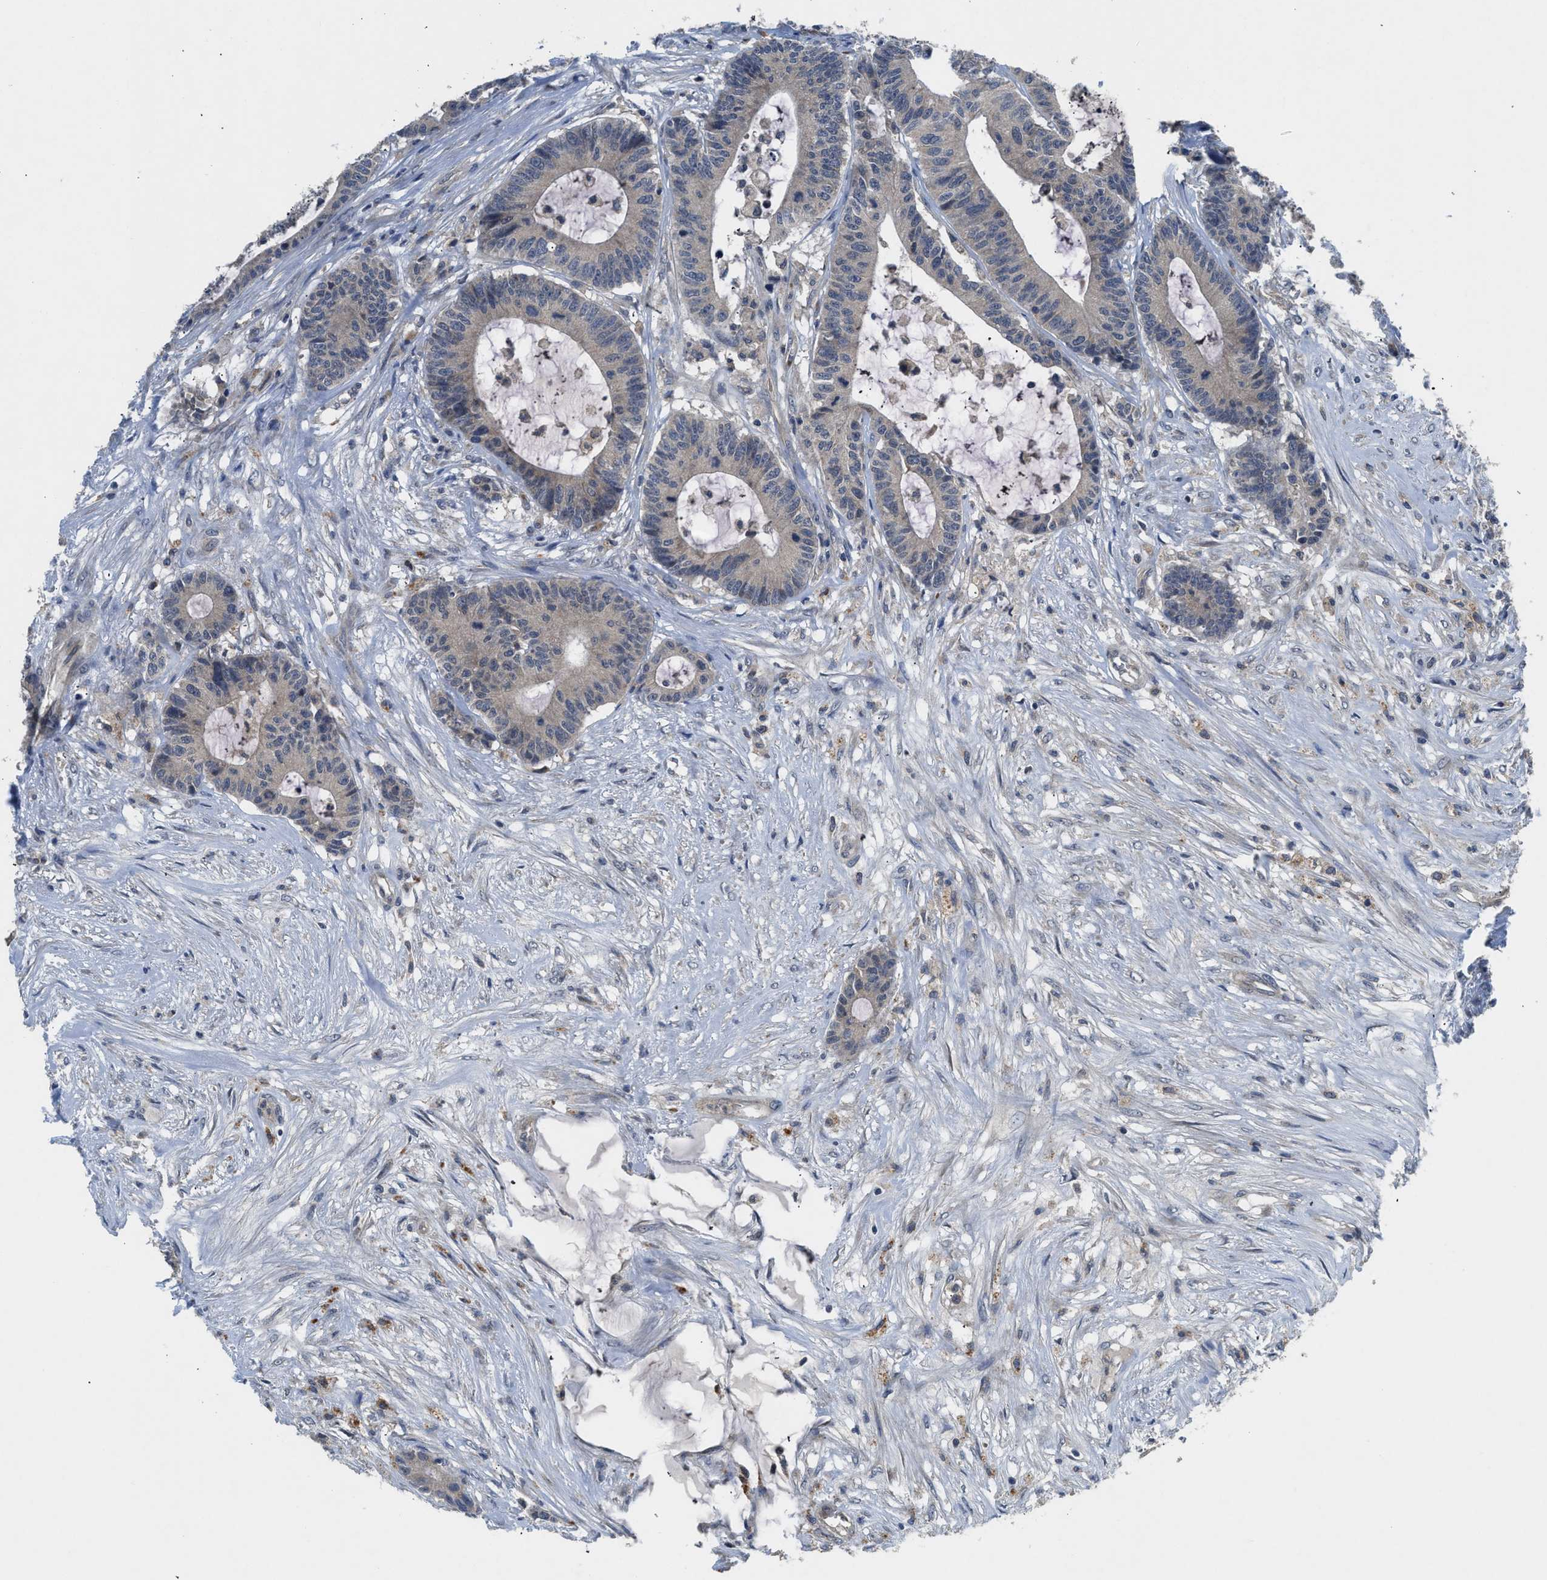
{"staining": {"intensity": "weak", "quantity": ">75%", "location": "cytoplasmic/membranous"}, "tissue": "colorectal cancer", "cell_type": "Tumor cells", "image_type": "cancer", "snomed": [{"axis": "morphology", "description": "Adenocarcinoma, NOS"}, {"axis": "topography", "description": "Colon"}], "caption": "High-power microscopy captured an IHC histopathology image of adenocarcinoma (colorectal), revealing weak cytoplasmic/membranous positivity in about >75% of tumor cells.", "gene": "PDE7A", "patient": {"sex": "female", "age": 84}}